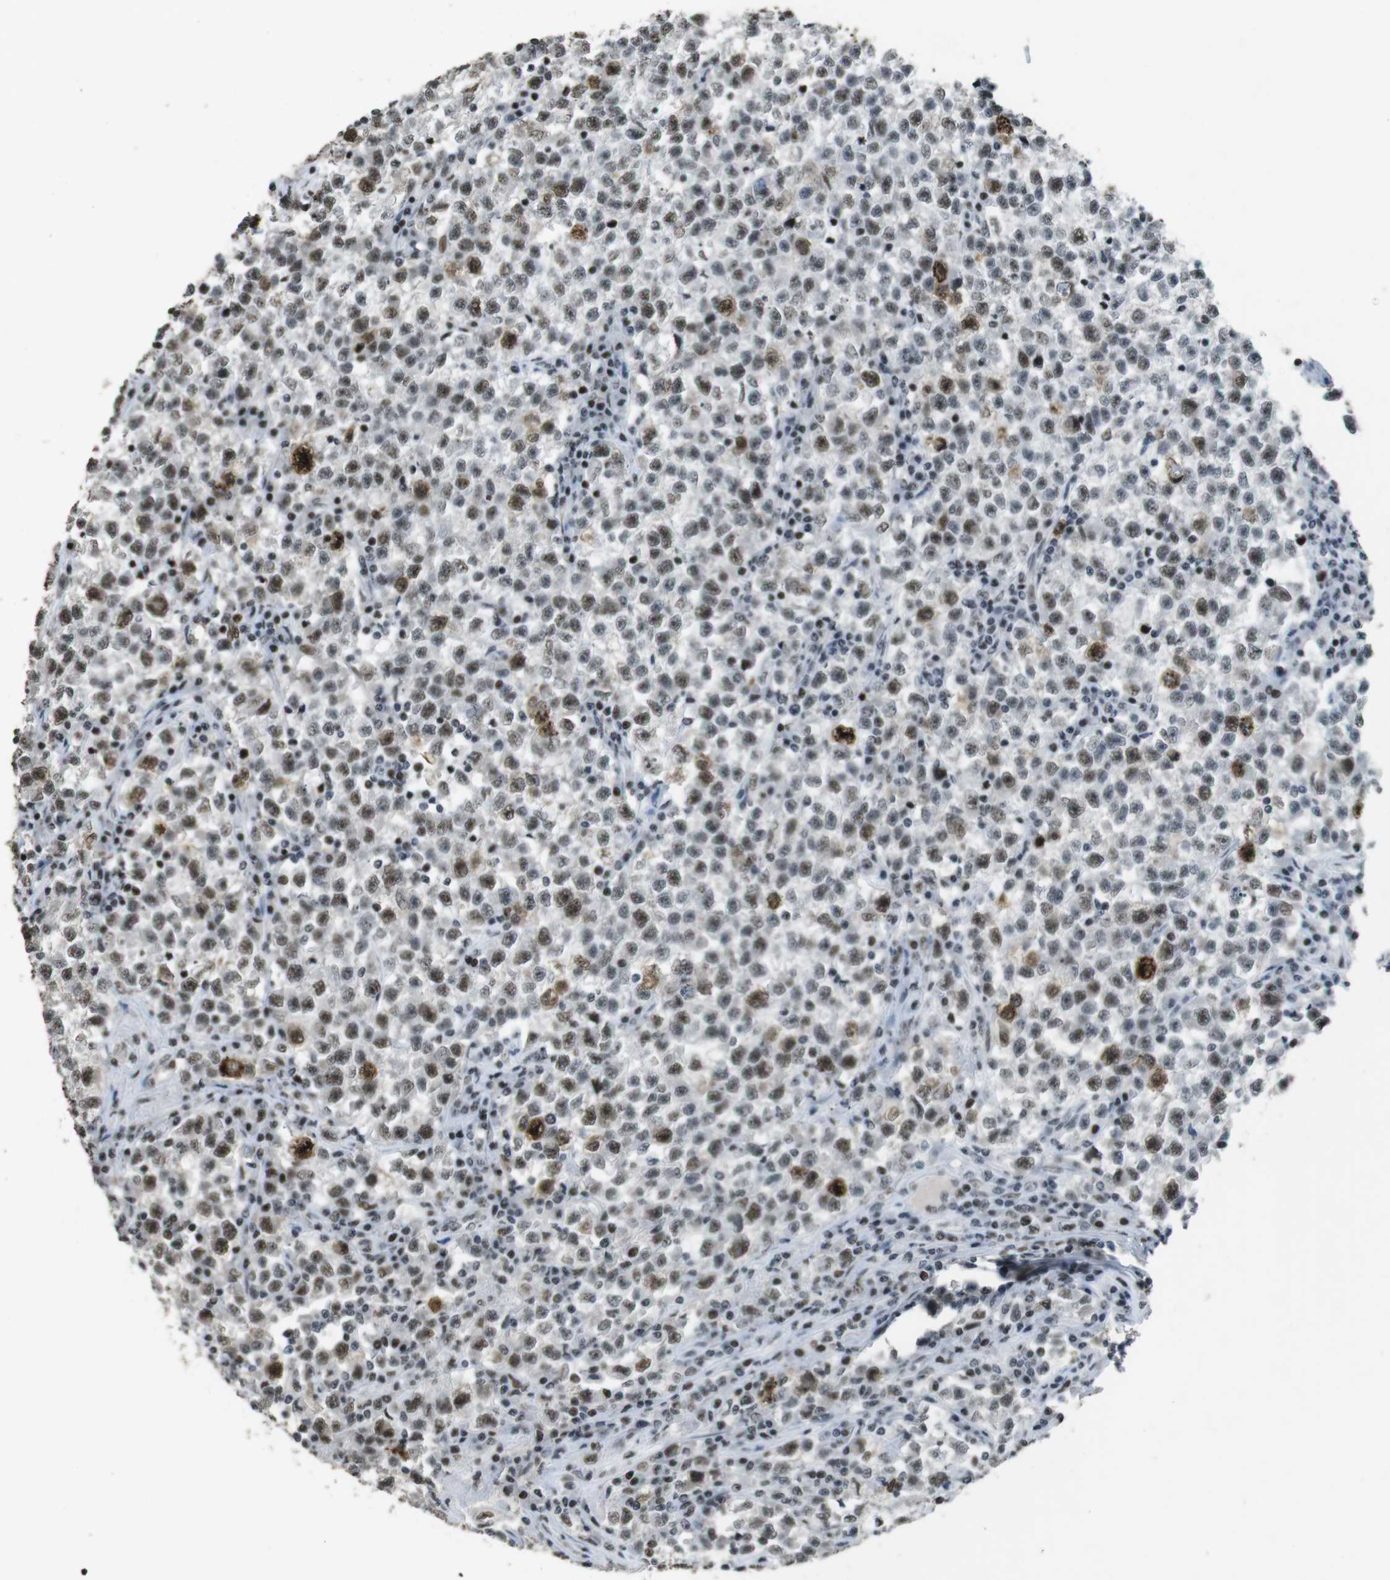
{"staining": {"intensity": "moderate", "quantity": "25%-75%", "location": "nuclear"}, "tissue": "testis cancer", "cell_type": "Tumor cells", "image_type": "cancer", "snomed": [{"axis": "morphology", "description": "Seminoma, NOS"}, {"axis": "topography", "description": "Testis"}], "caption": "Human testis seminoma stained for a protein (brown) exhibits moderate nuclear positive expression in about 25%-75% of tumor cells.", "gene": "CSNK2B", "patient": {"sex": "male", "age": 22}}